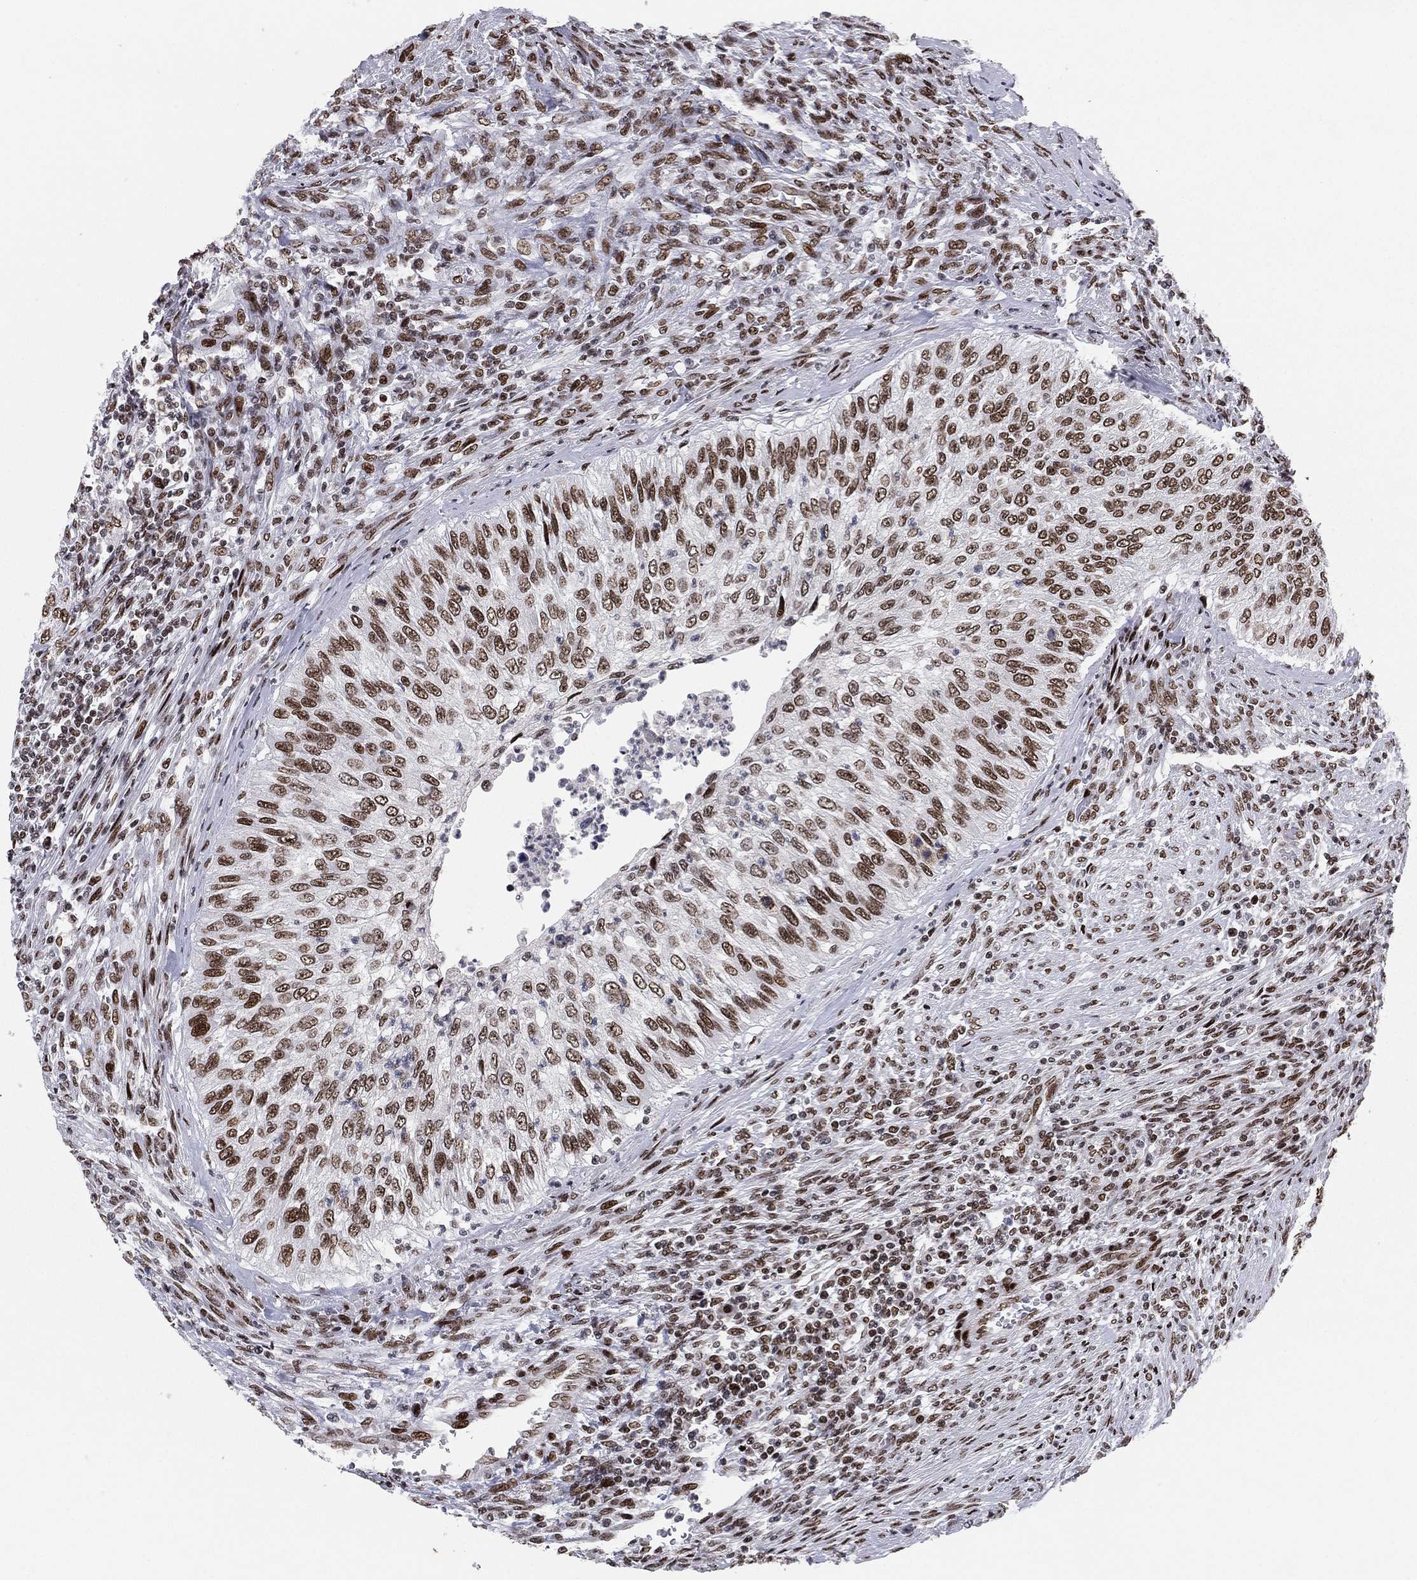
{"staining": {"intensity": "strong", "quantity": ">75%", "location": "nuclear"}, "tissue": "urothelial cancer", "cell_type": "Tumor cells", "image_type": "cancer", "snomed": [{"axis": "morphology", "description": "Urothelial carcinoma, High grade"}, {"axis": "topography", "description": "Urinary bladder"}], "caption": "Tumor cells demonstrate strong nuclear expression in approximately >75% of cells in high-grade urothelial carcinoma.", "gene": "RTF1", "patient": {"sex": "female", "age": 60}}